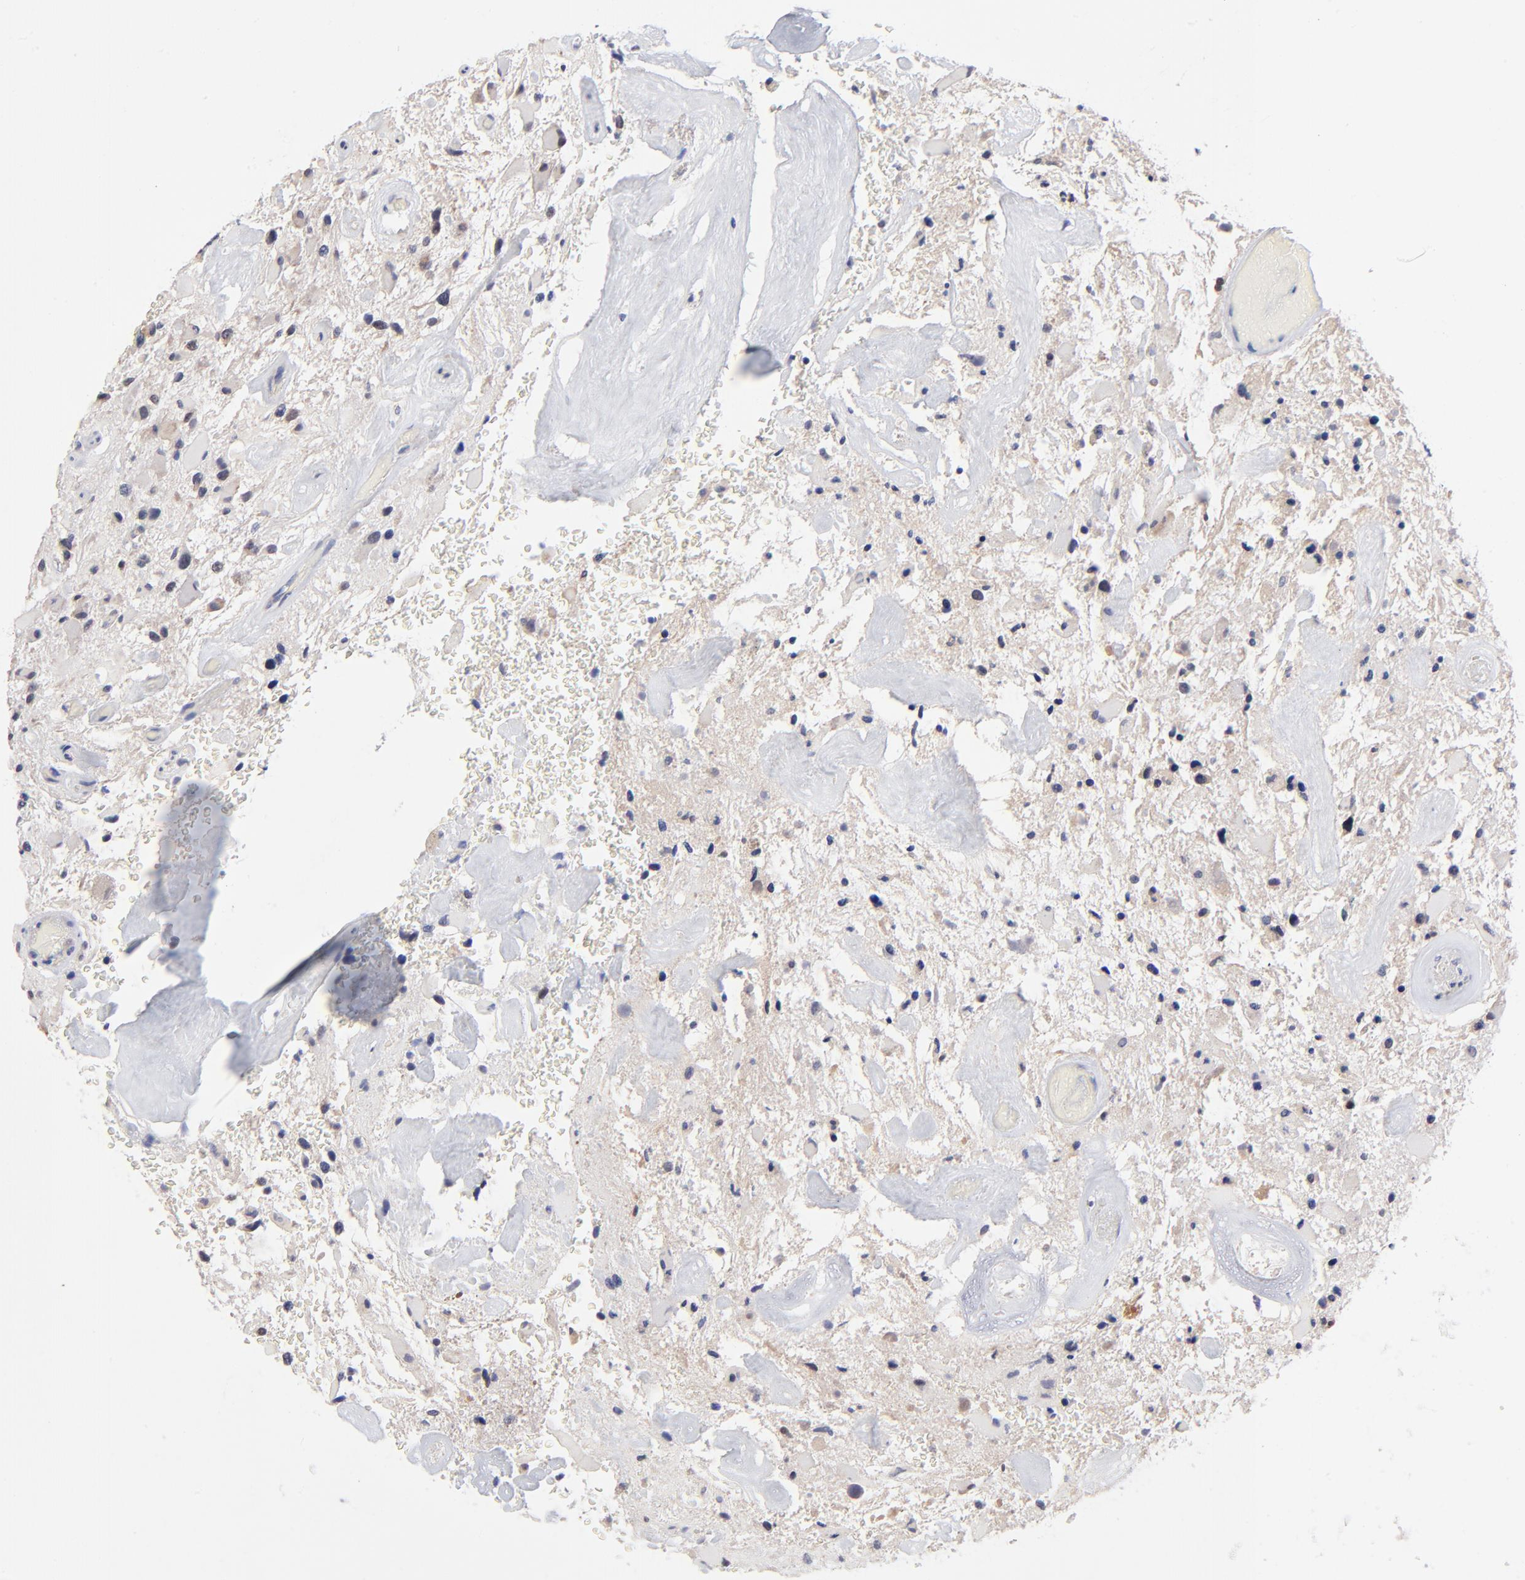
{"staining": {"intensity": "negative", "quantity": "none", "location": "none"}, "tissue": "glioma", "cell_type": "Tumor cells", "image_type": "cancer", "snomed": [{"axis": "morphology", "description": "Glioma, malignant, High grade"}, {"axis": "topography", "description": "Brain"}], "caption": "Photomicrograph shows no protein staining in tumor cells of malignant glioma (high-grade) tissue.", "gene": "FBXO8", "patient": {"sex": "female", "age": 60}}